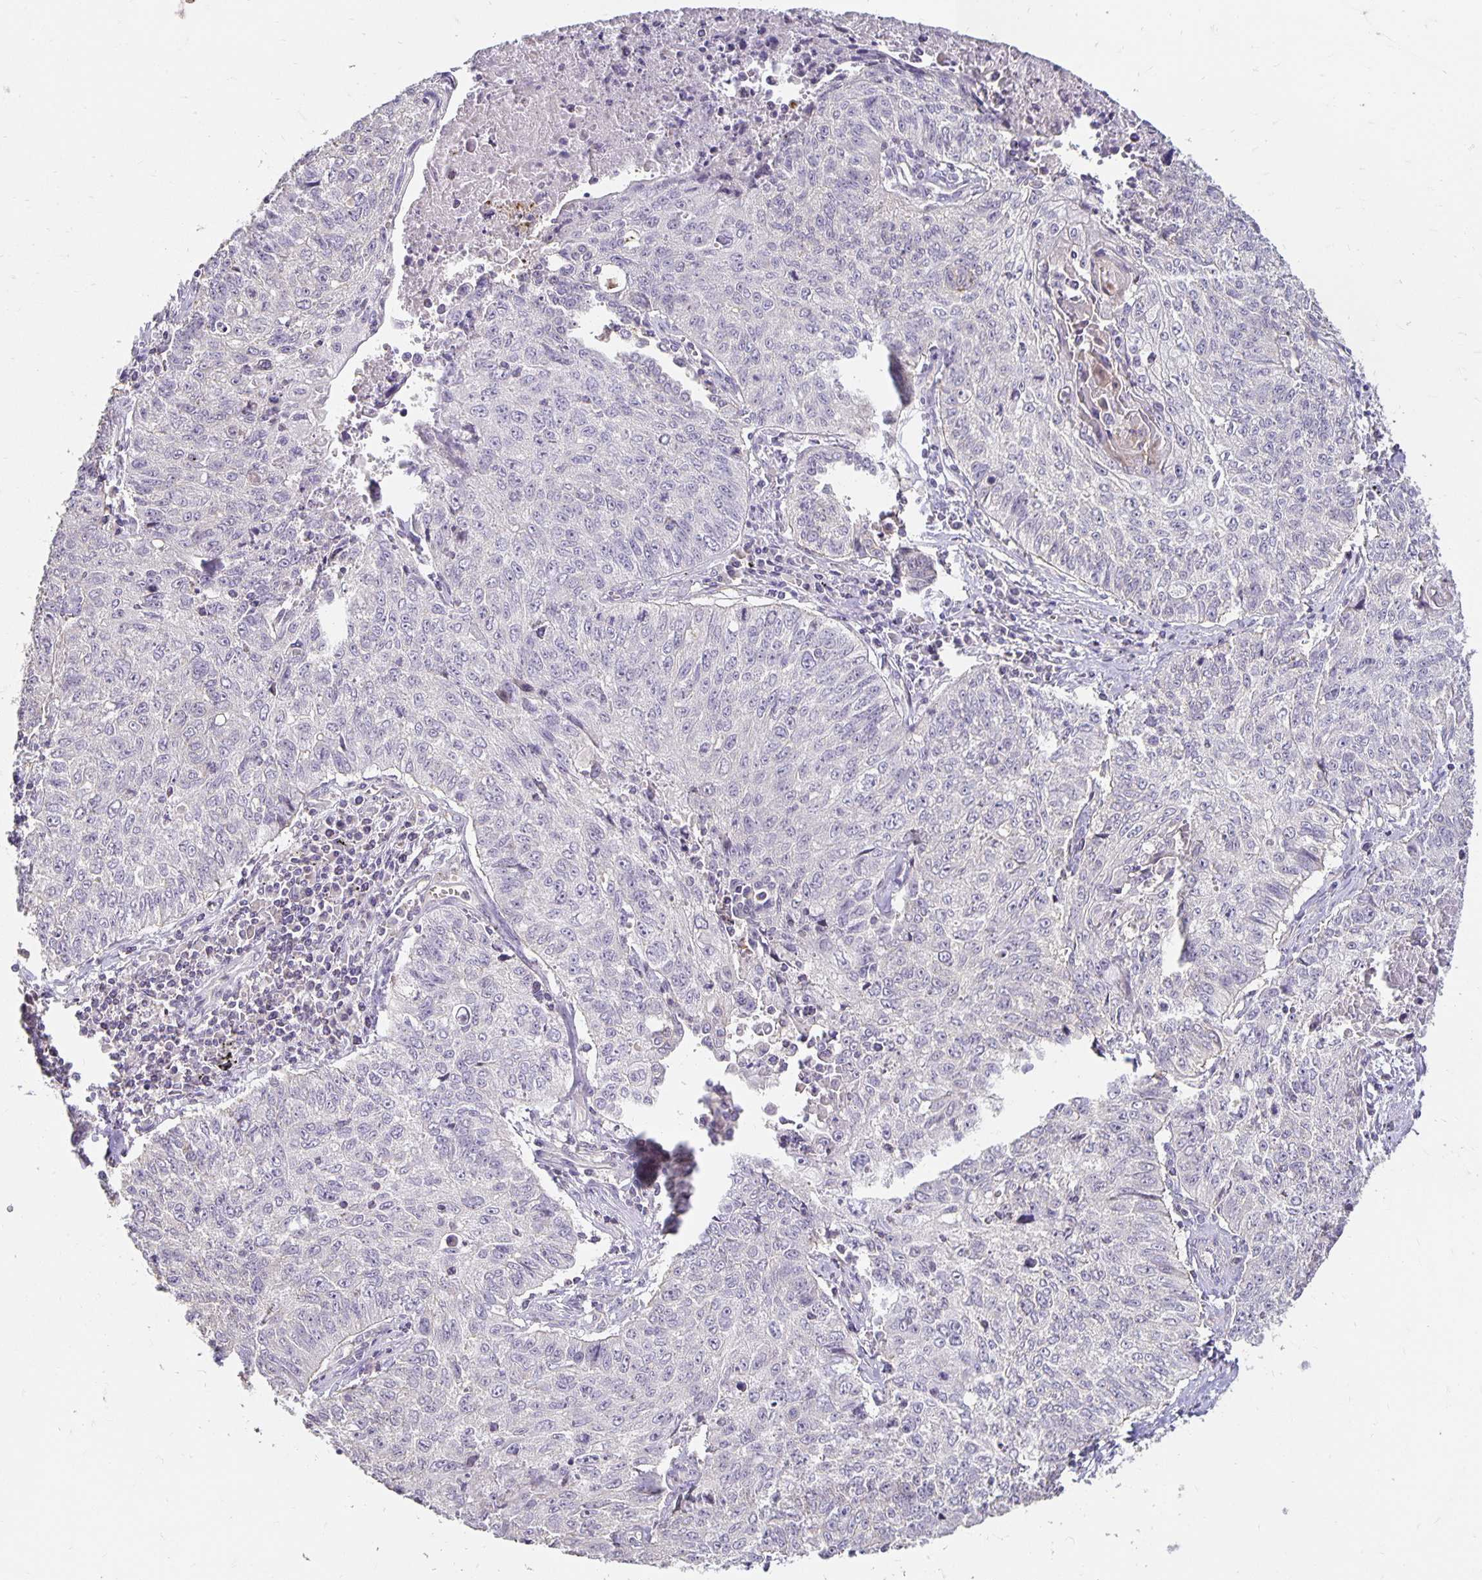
{"staining": {"intensity": "negative", "quantity": "none", "location": "none"}, "tissue": "lung cancer", "cell_type": "Tumor cells", "image_type": "cancer", "snomed": [{"axis": "morphology", "description": "Normal morphology"}, {"axis": "morphology", "description": "Aneuploidy"}, {"axis": "morphology", "description": "Squamous cell carcinoma, NOS"}, {"axis": "topography", "description": "Lymph node"}, {"axis": "topography", "description": "Lung"}], "caption": "Human squamous cell carcinoma (lung) stained for a protein using immunohistochemistry (IHC) shows no positivity in tumor cells.", "gene": "CST6", "patient": {"sex": "female", "age": 76}}